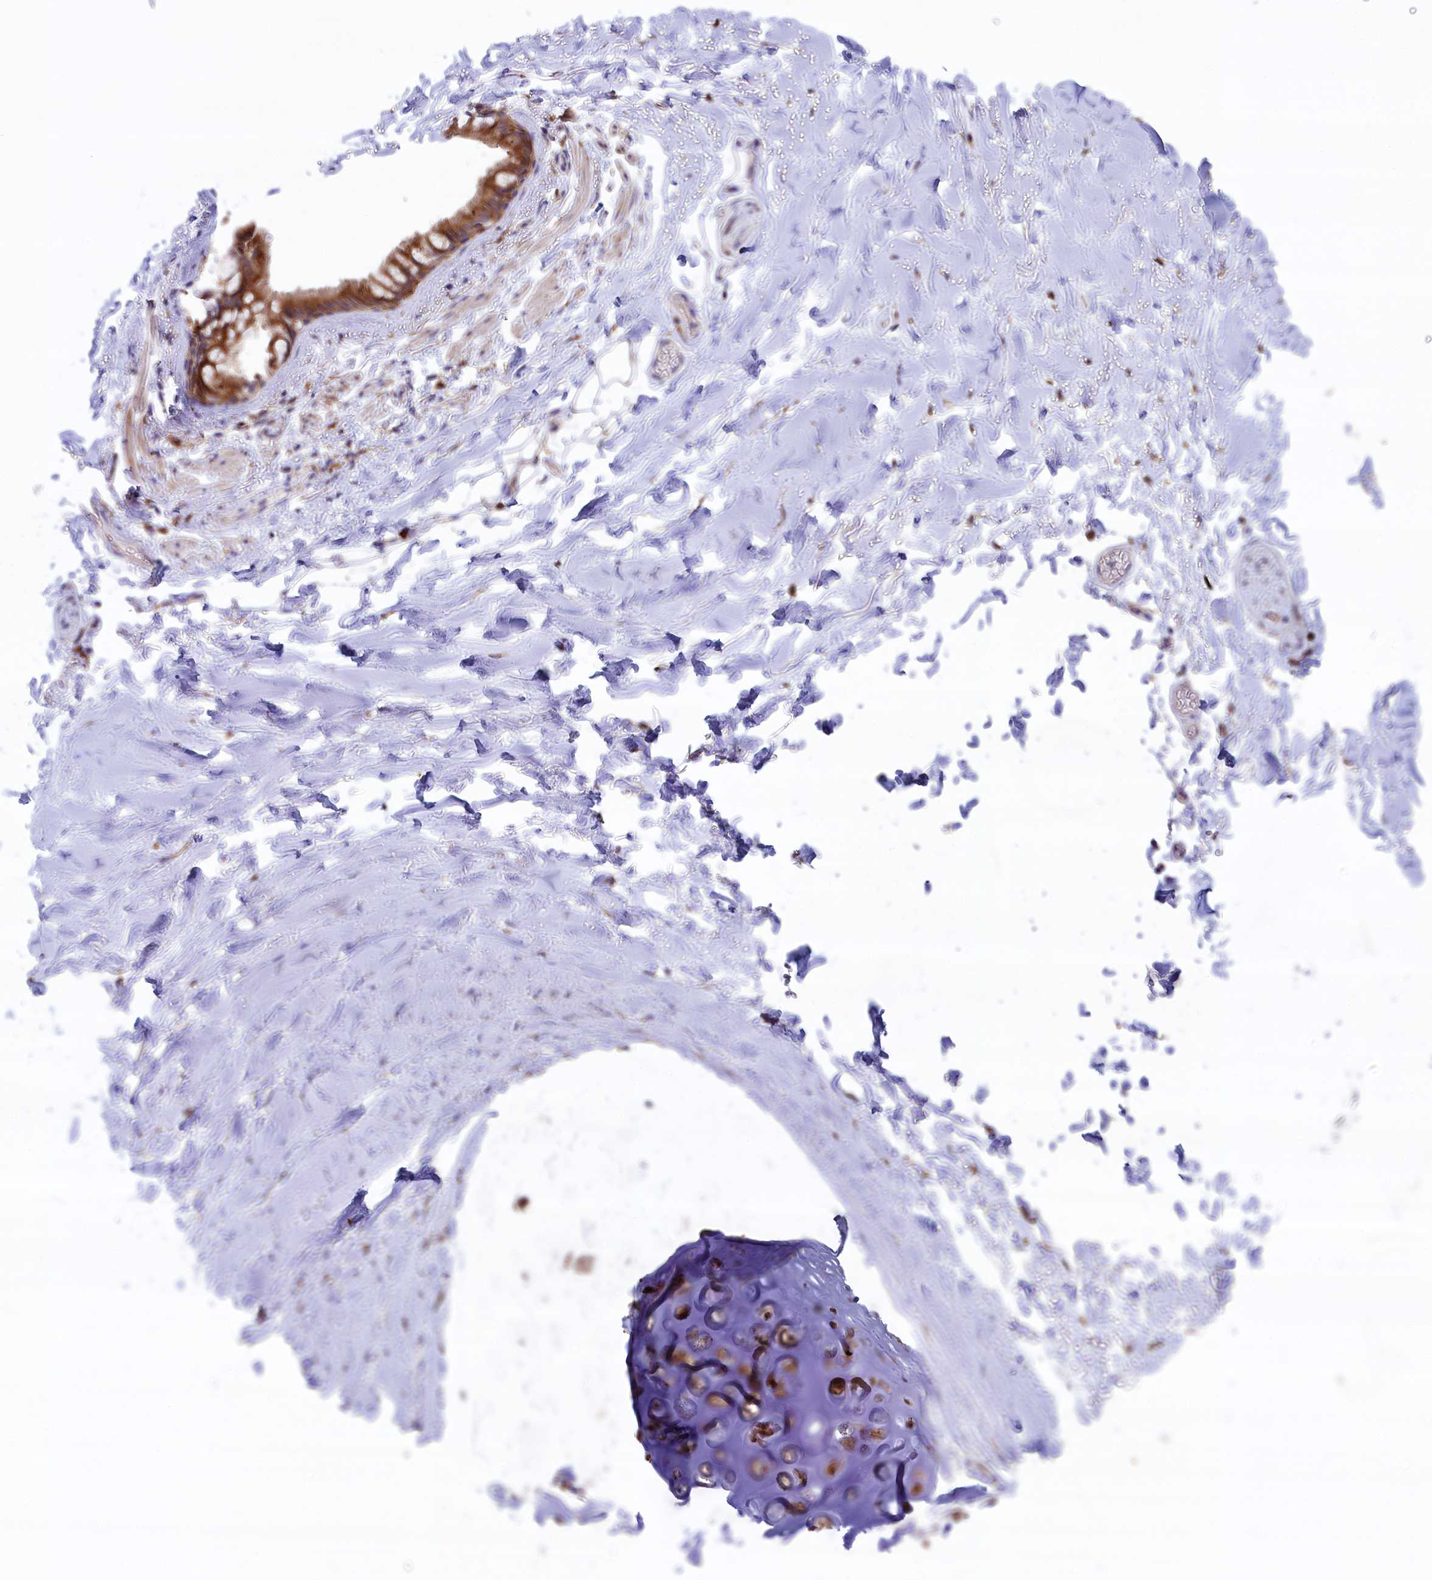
{"staining": {"intensity": "negative", "quantity": "none", "location": "none"}, "tissue": "adipose tissue", "cell_type": "Adipocytes", "image_type": "normal", "snomed": [{"axis": "morphology", "description": "Normal tissue, NOS"}, {"axis": "topography", "description": "Lymph node"}, {"axis": "topography", "description": "Bronchus"}], "caption": "The histopathology image reveals no significant positivity in adipocytes of adipose tissue.", "gene": "MAN2B1", "patient": {"sex": "male", "age": 63}}